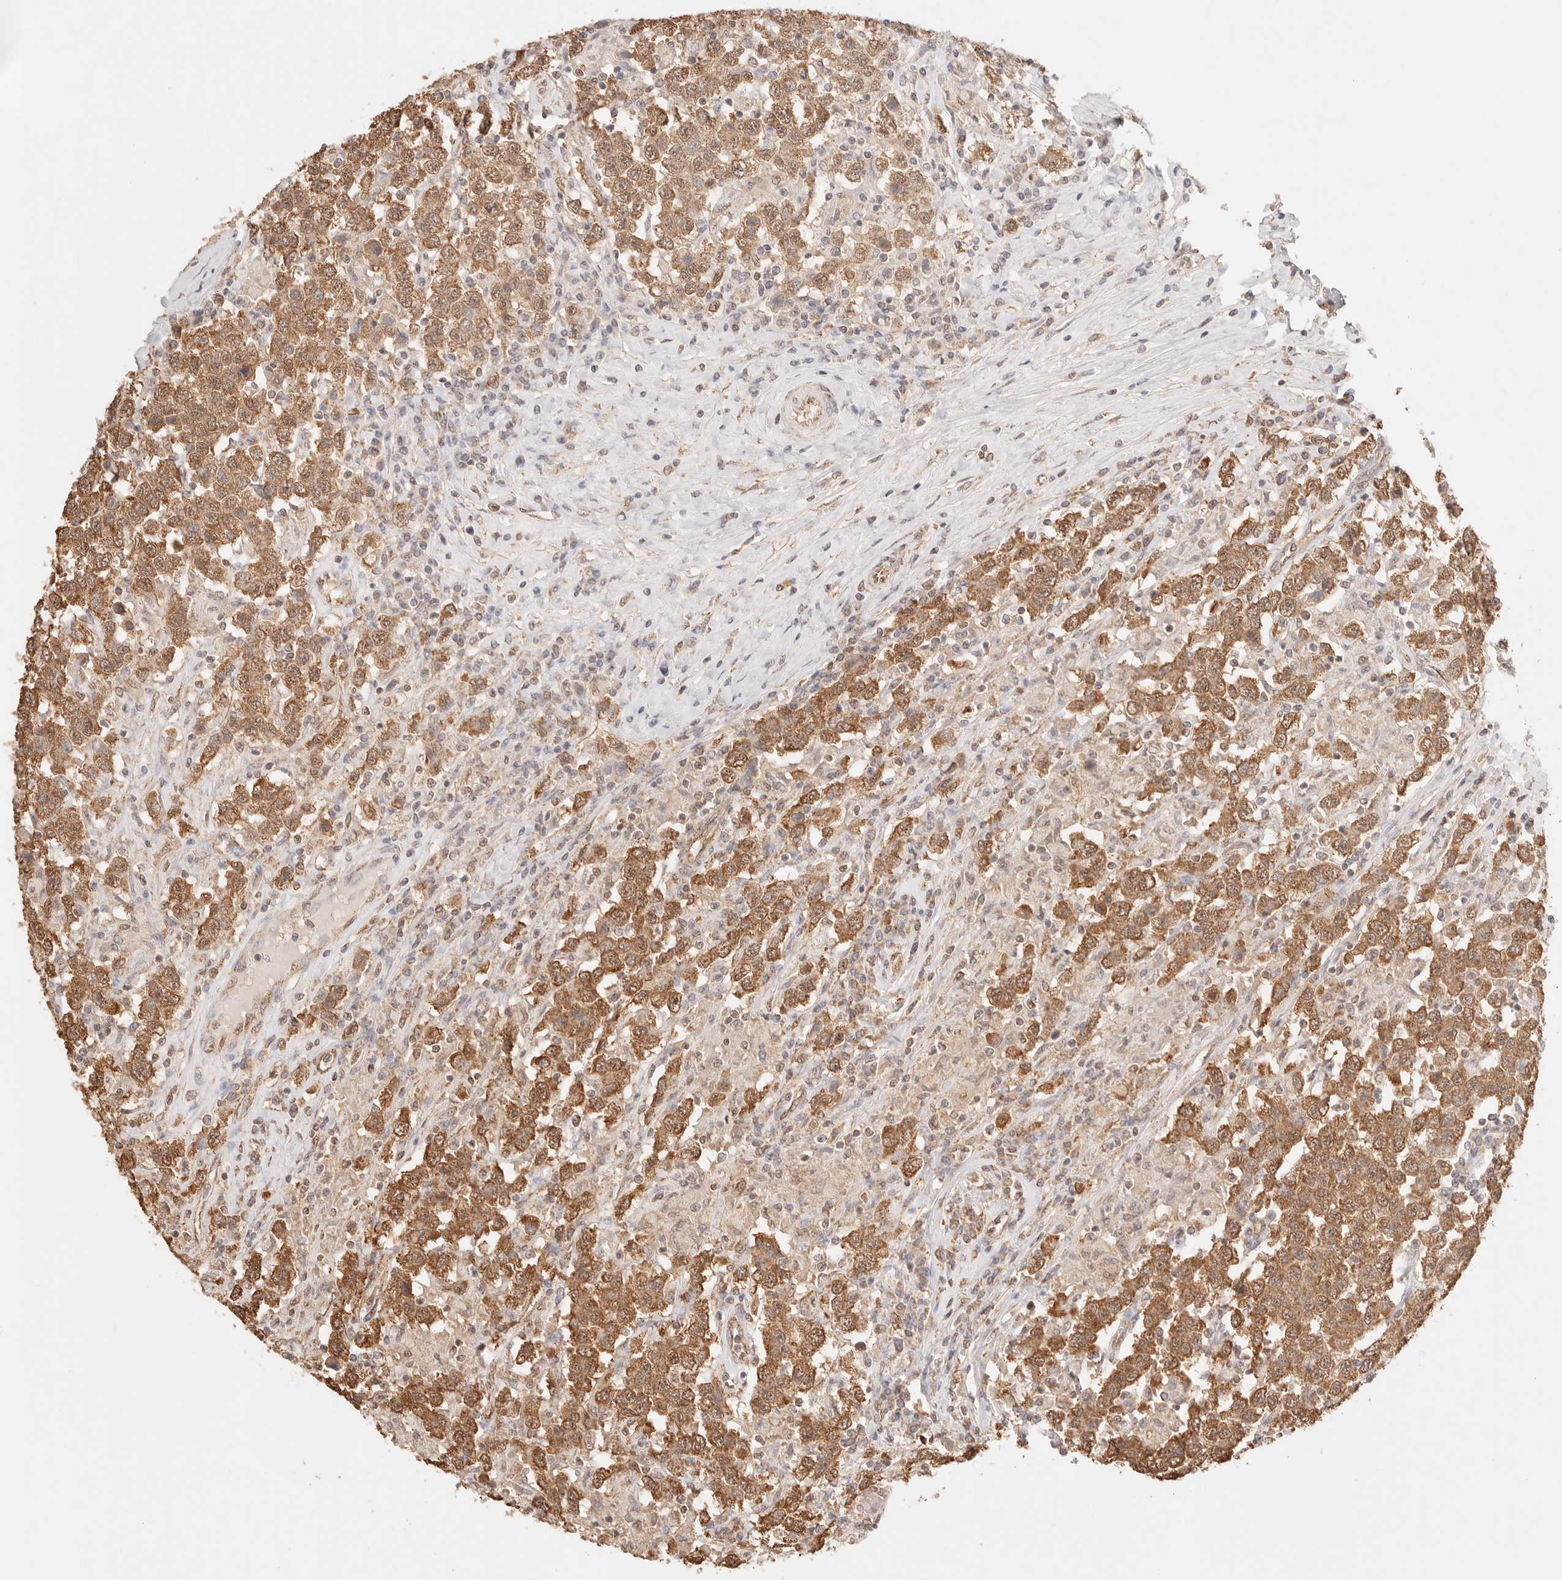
{"staining": {"intensity": "moderate", "quantity": ">75%", "location": "cytoplasmic/membranous,nuclear"}, "tissue": "testis cancer", "cell_type": "Tumor cells", "image_type": "cancer", "snomed": [{"axis": "morphology", "description": "Seminoma, NOS"}, {"axis": "topography", "description": "Testis"}], "caption": "Testis seminoma was stained to show a protein in brown. There is medium levels of moderate cytoplasmic/membranous and nuclear staining in about >75% of tumor cells.", "gene": "IL1R2", "patient": {"sex": "male", "age": 41}}